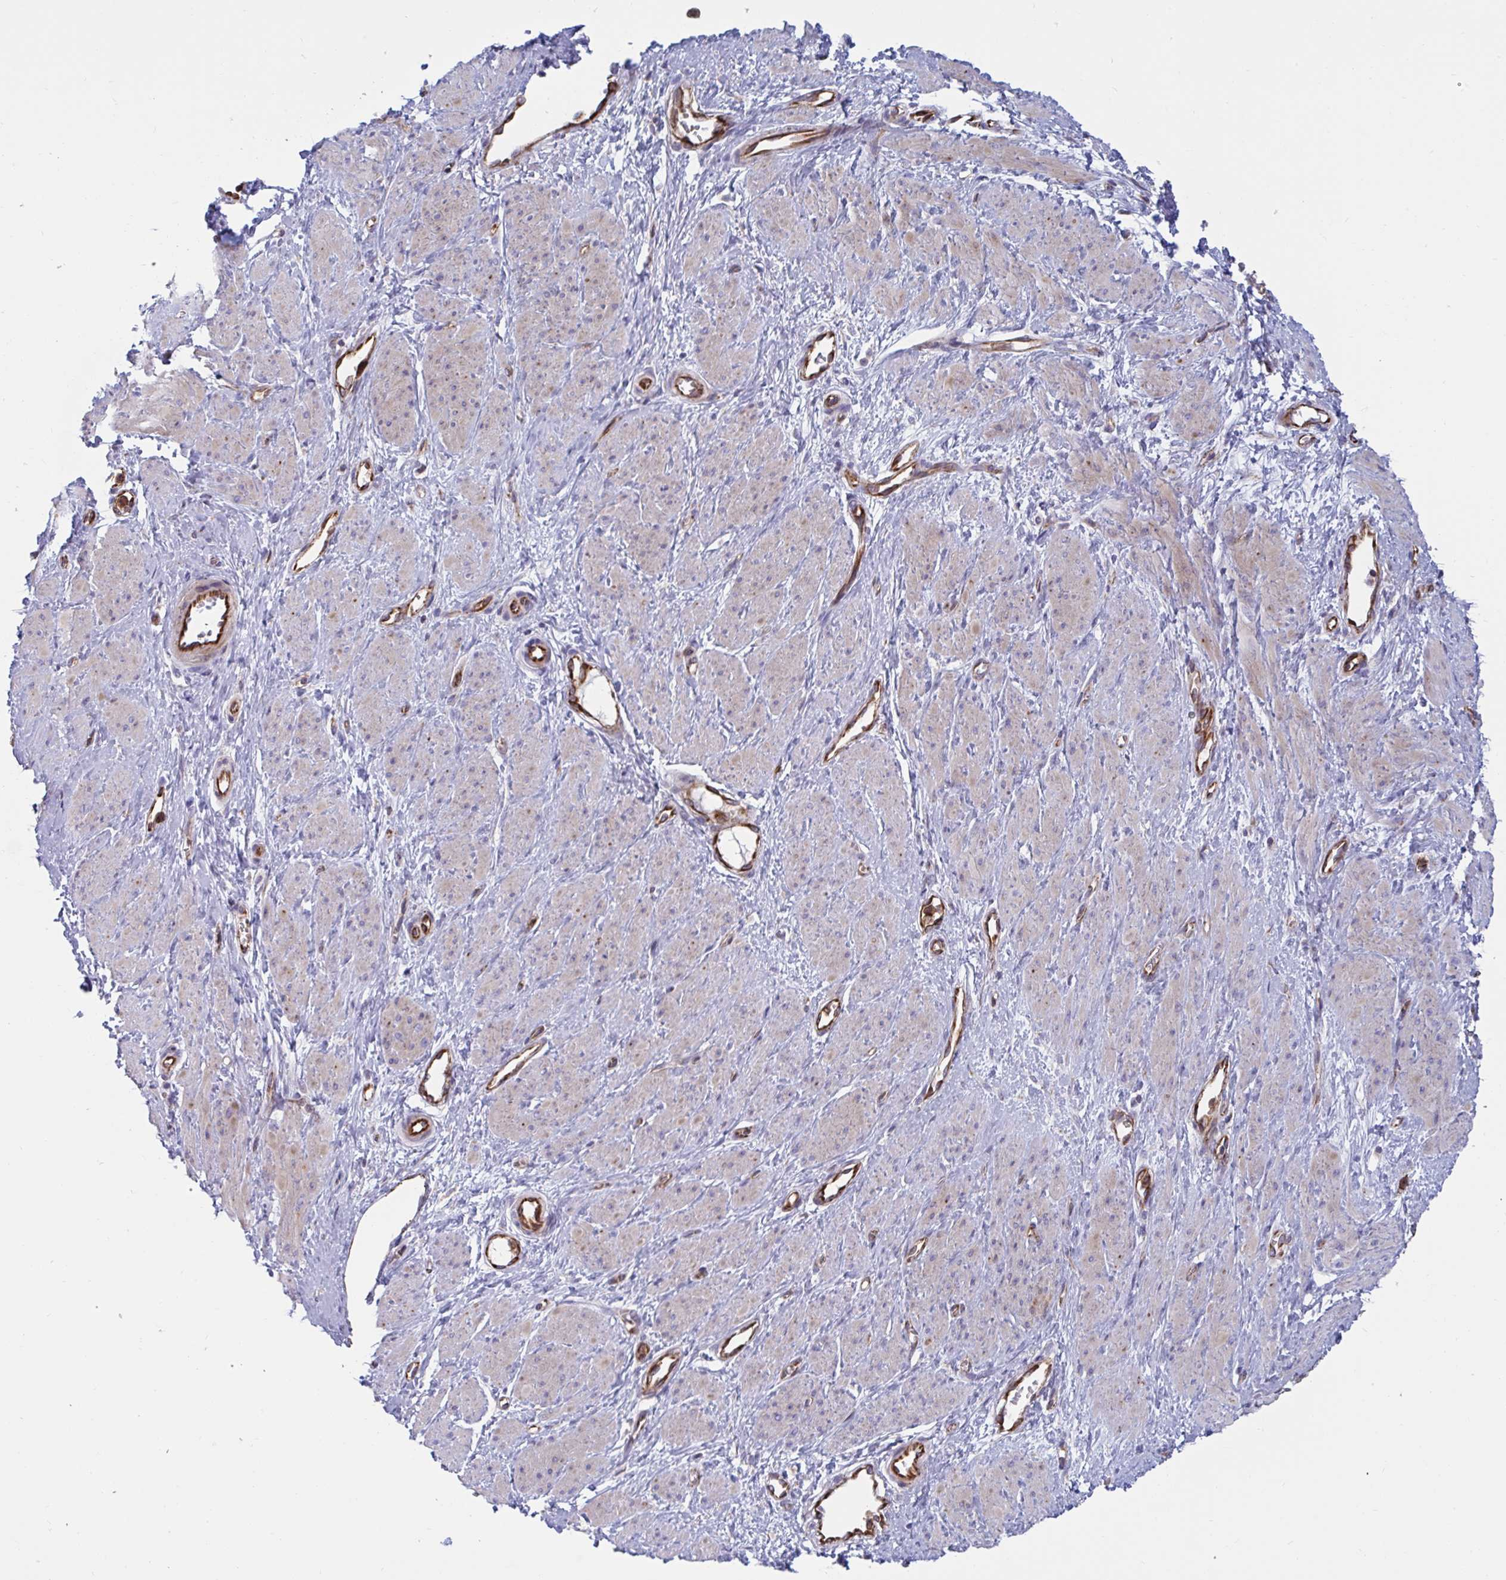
{"staining": {"intensity": "weak", "quantity": "25%-75%", "location": "cytoplasmic/membranous"}, "tissue": "smooth muscle", "cell_type": "Smooth muscle cells", "image_type": "normal", "snomed": [{"axis": "morphology", "description": "Normal tissue, NOS"}, {"axis": "topography", "description": "Smooth muscle"}, {"axis": "topography", "description": "Uterus"}], "caption": "Immunohistochemical staining of benign human smooth muscle exhibits weak cytoplasmic/membranous protein positivity in approximately 25%-75% of smooth muscle cells.", "gene": "SLC9A6", "patient": {"sex": "female", "age": 39}}